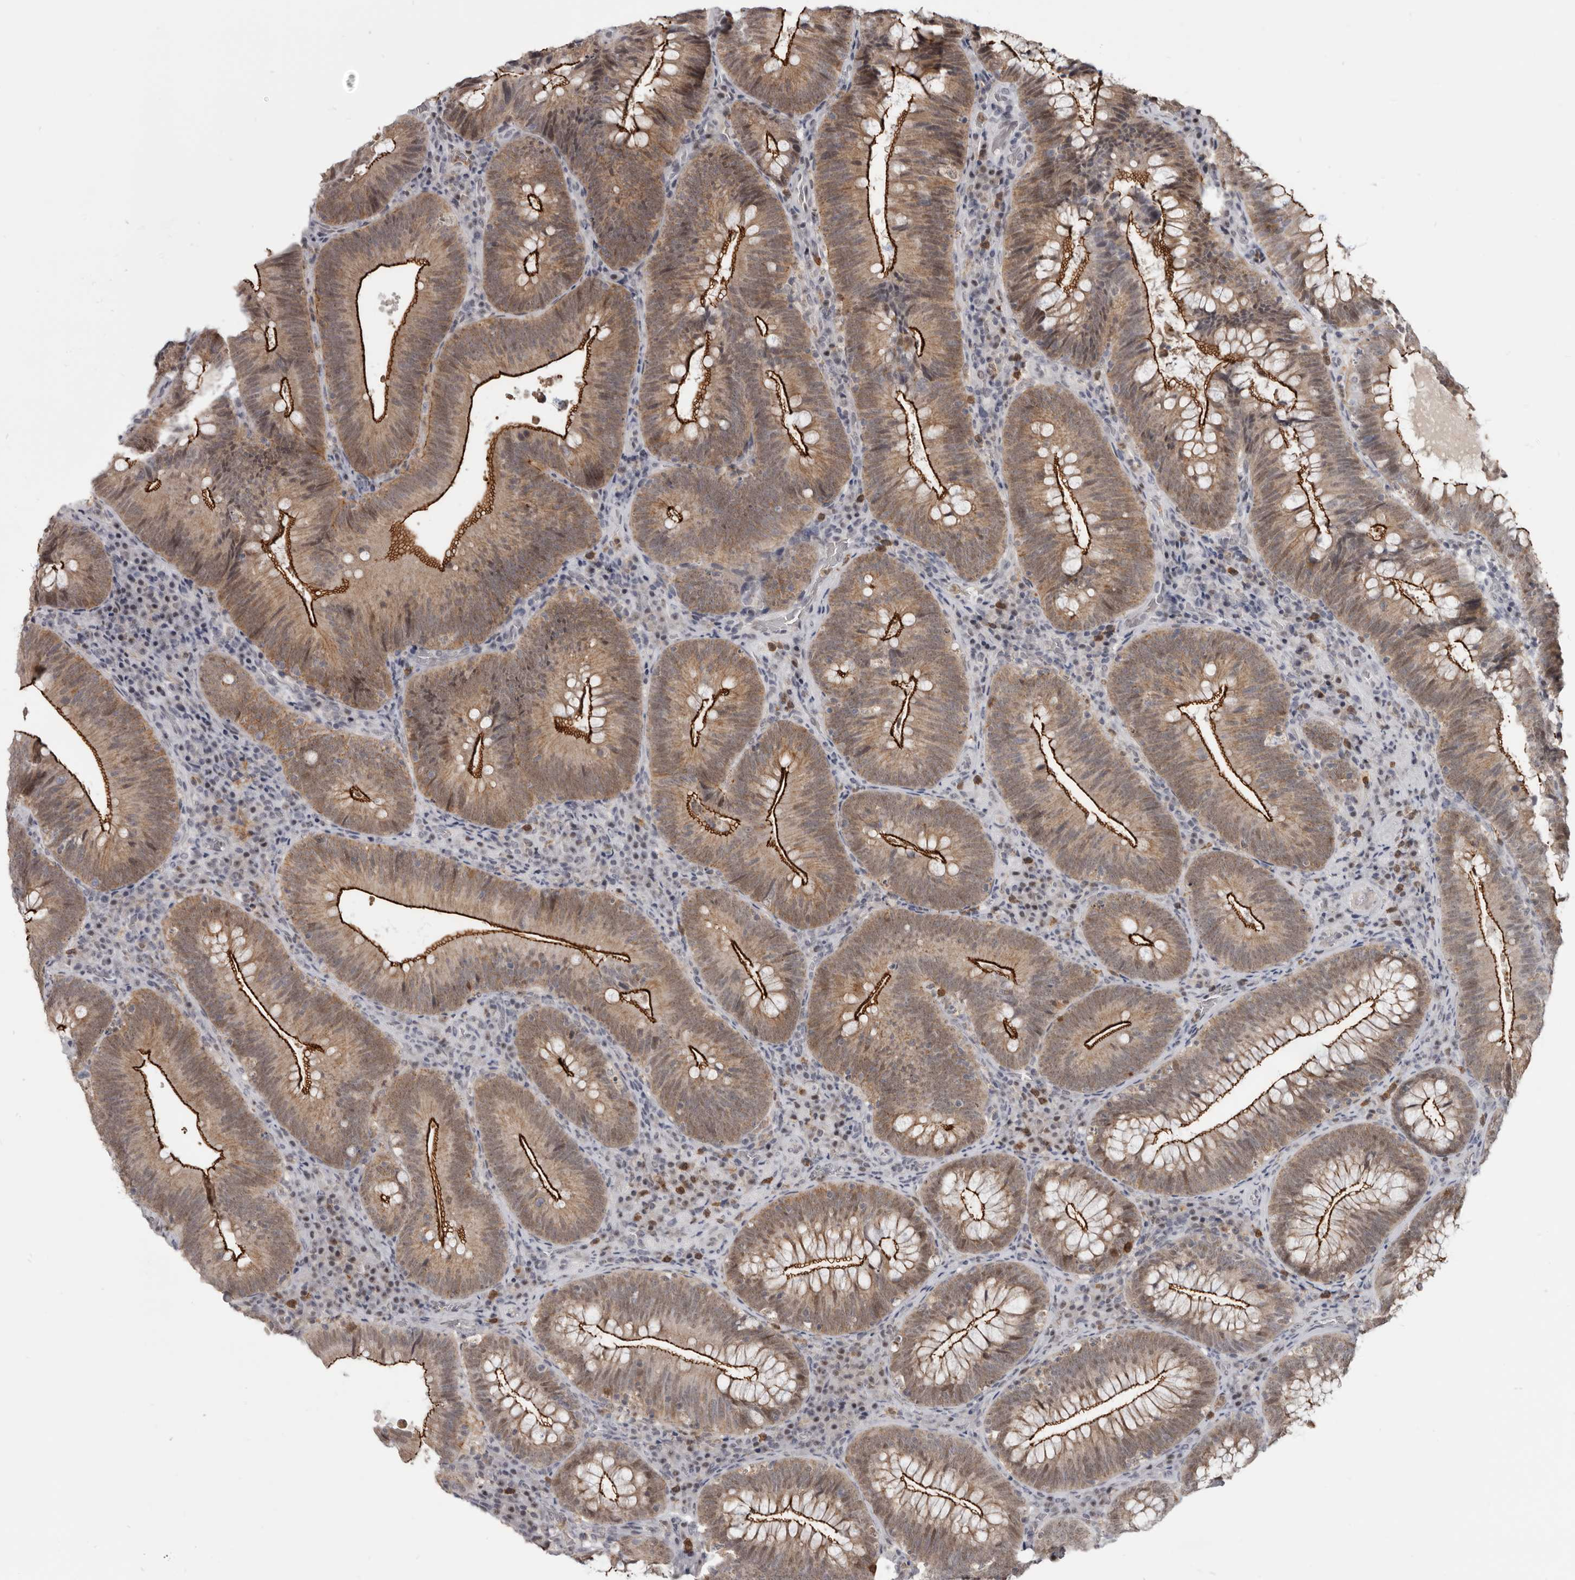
{"staining": {"intensity": "moderate", "quantity": ">75%", "location": "cytoplasmic/membranous,nuclear"}, "tissue": "colorectal cancer", "cell_type": "Tumor cells", "image_type": "cancer", "snomed": [{"axis": "morphology", "description": "Normal tissue, NOS"}, {"axis": "topography", "description": "Colon"}], "caption": "About >75% of tumor cells in colorectal cancer reveal moderate cytoplasmic/membranous and nuclear protein staining as visualized by brown immunohistochemical staining.", "gene": "CGN", "patient": {"sex": "female", "age": 82}}